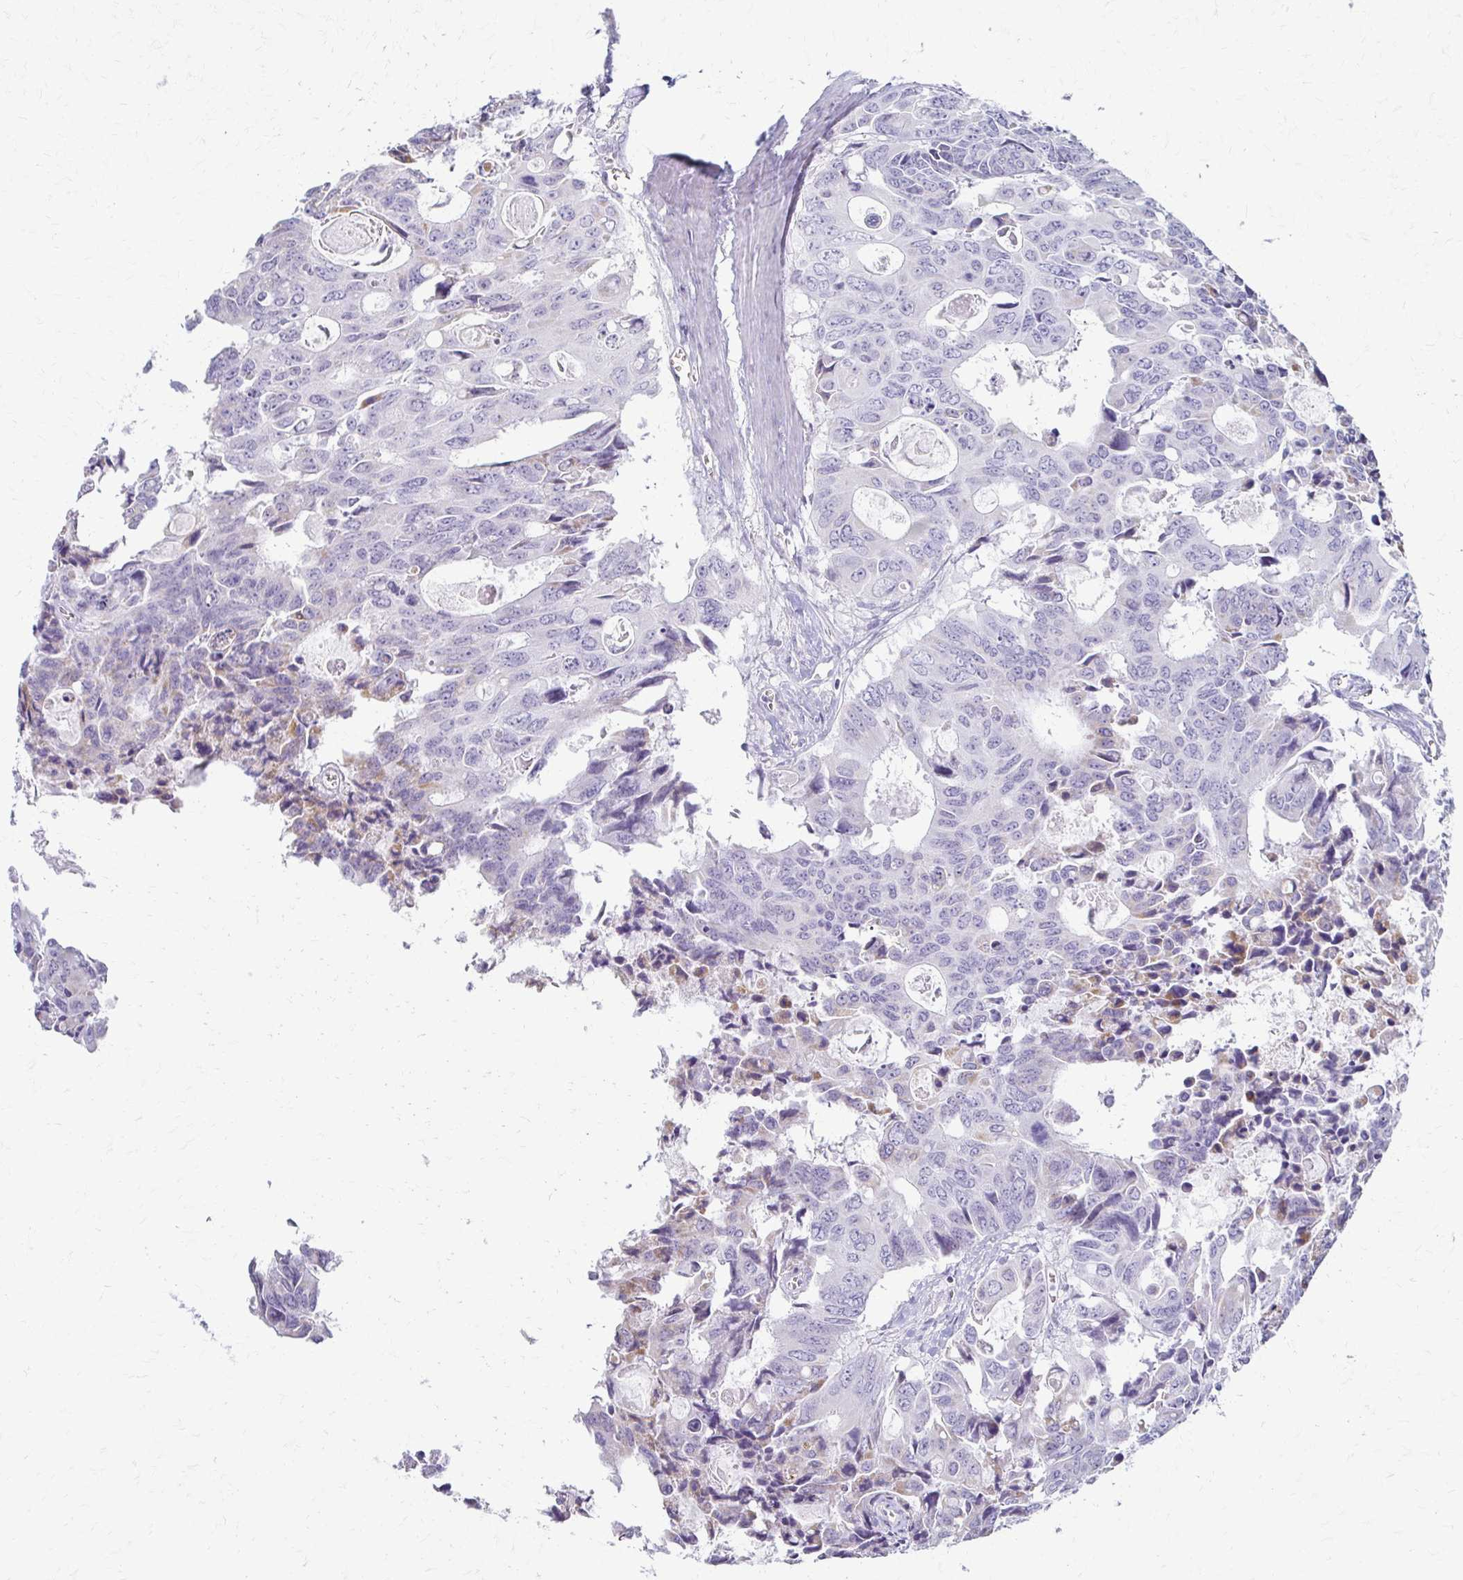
{"staining": {"intensity": "negative", "quantity": "none", "location": "none"}, "tissue": "colorectal cancer", "cell_type": "Tumor cells", "image_type": "cancer", "snomed": [{"axis": "morphology", "description": "Adenocarcinoma, NOS"}, {"axis": "topography", "description": "Rectum"}], "caption": "Photomicrograph shows no protein expression in tumor cells of colorectal adenocarcinoma tissue. (Brightfield microscopy of DAB (3,3'-diaminobenzidine) immunohistochemistry (IHC) at high magnification).", "gene": "FCGR2B", "patient": {"sex": "male", "age": 76}}